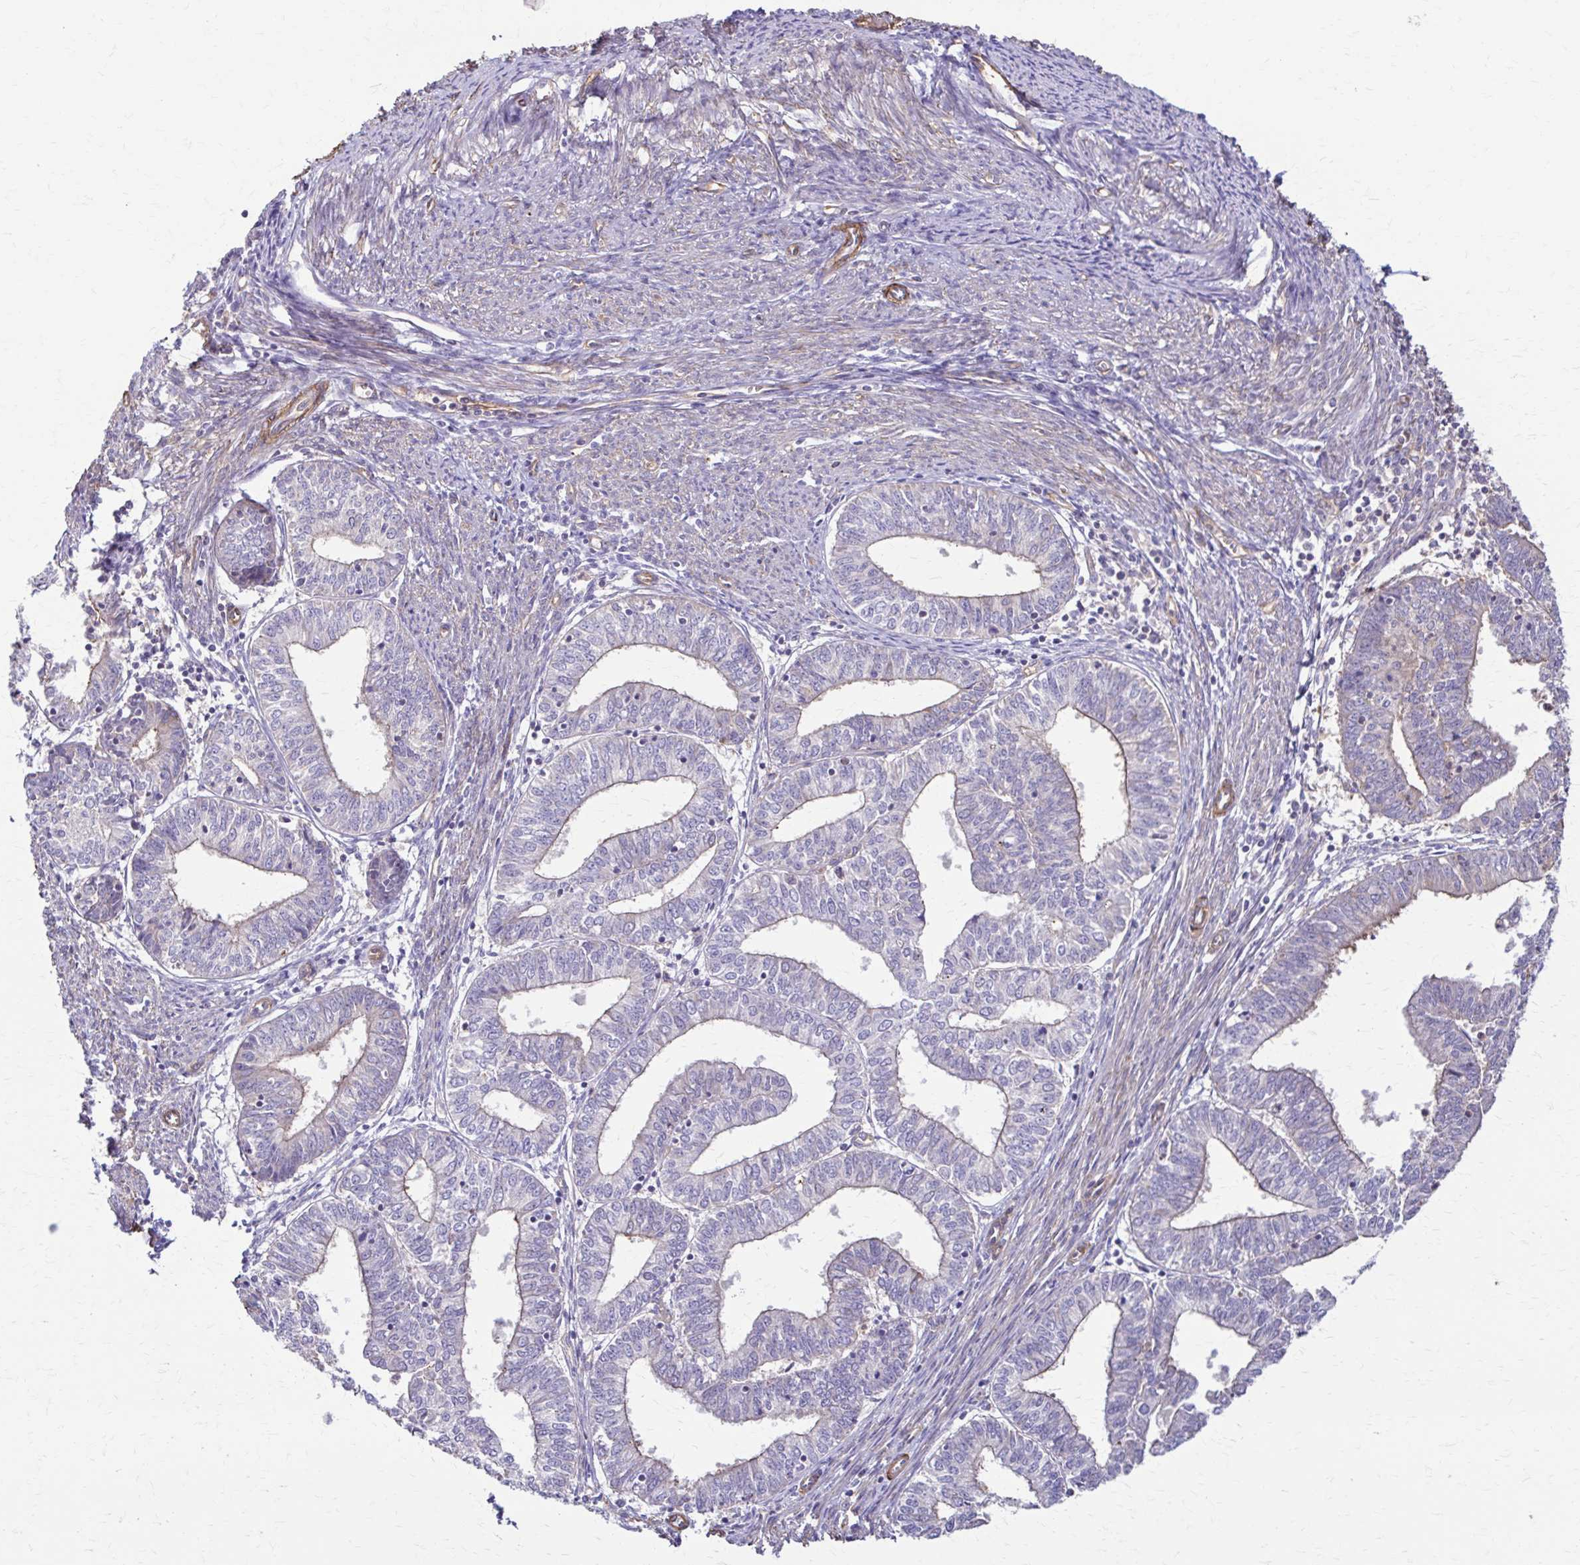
{"staining": {"intensity": "weak", "quantity": "<25%", "location": "cytoplasmic/membranous"}, "tissue": "endometrial cancer", "cell_type": "Tumor cells", "image_type": "cancer", "snomed": [{"axis": "morphology", "description": "Adenocarcinoma, NOS"}, {"axis": "topography", "description": "Endometrium"}], "caption": "IHC of human adenocarcinoma (endometrial) reveals no positivity in tumor cells. (Stains: DAB (3,3'-diaminobenzidine) immunohistochemistry (IHC) with hematoxylin counter stain, Microscopy: brightfield microscopy at high magnification).", "gene": "DSP", "patient": {"sex": "female", "age": 61}}